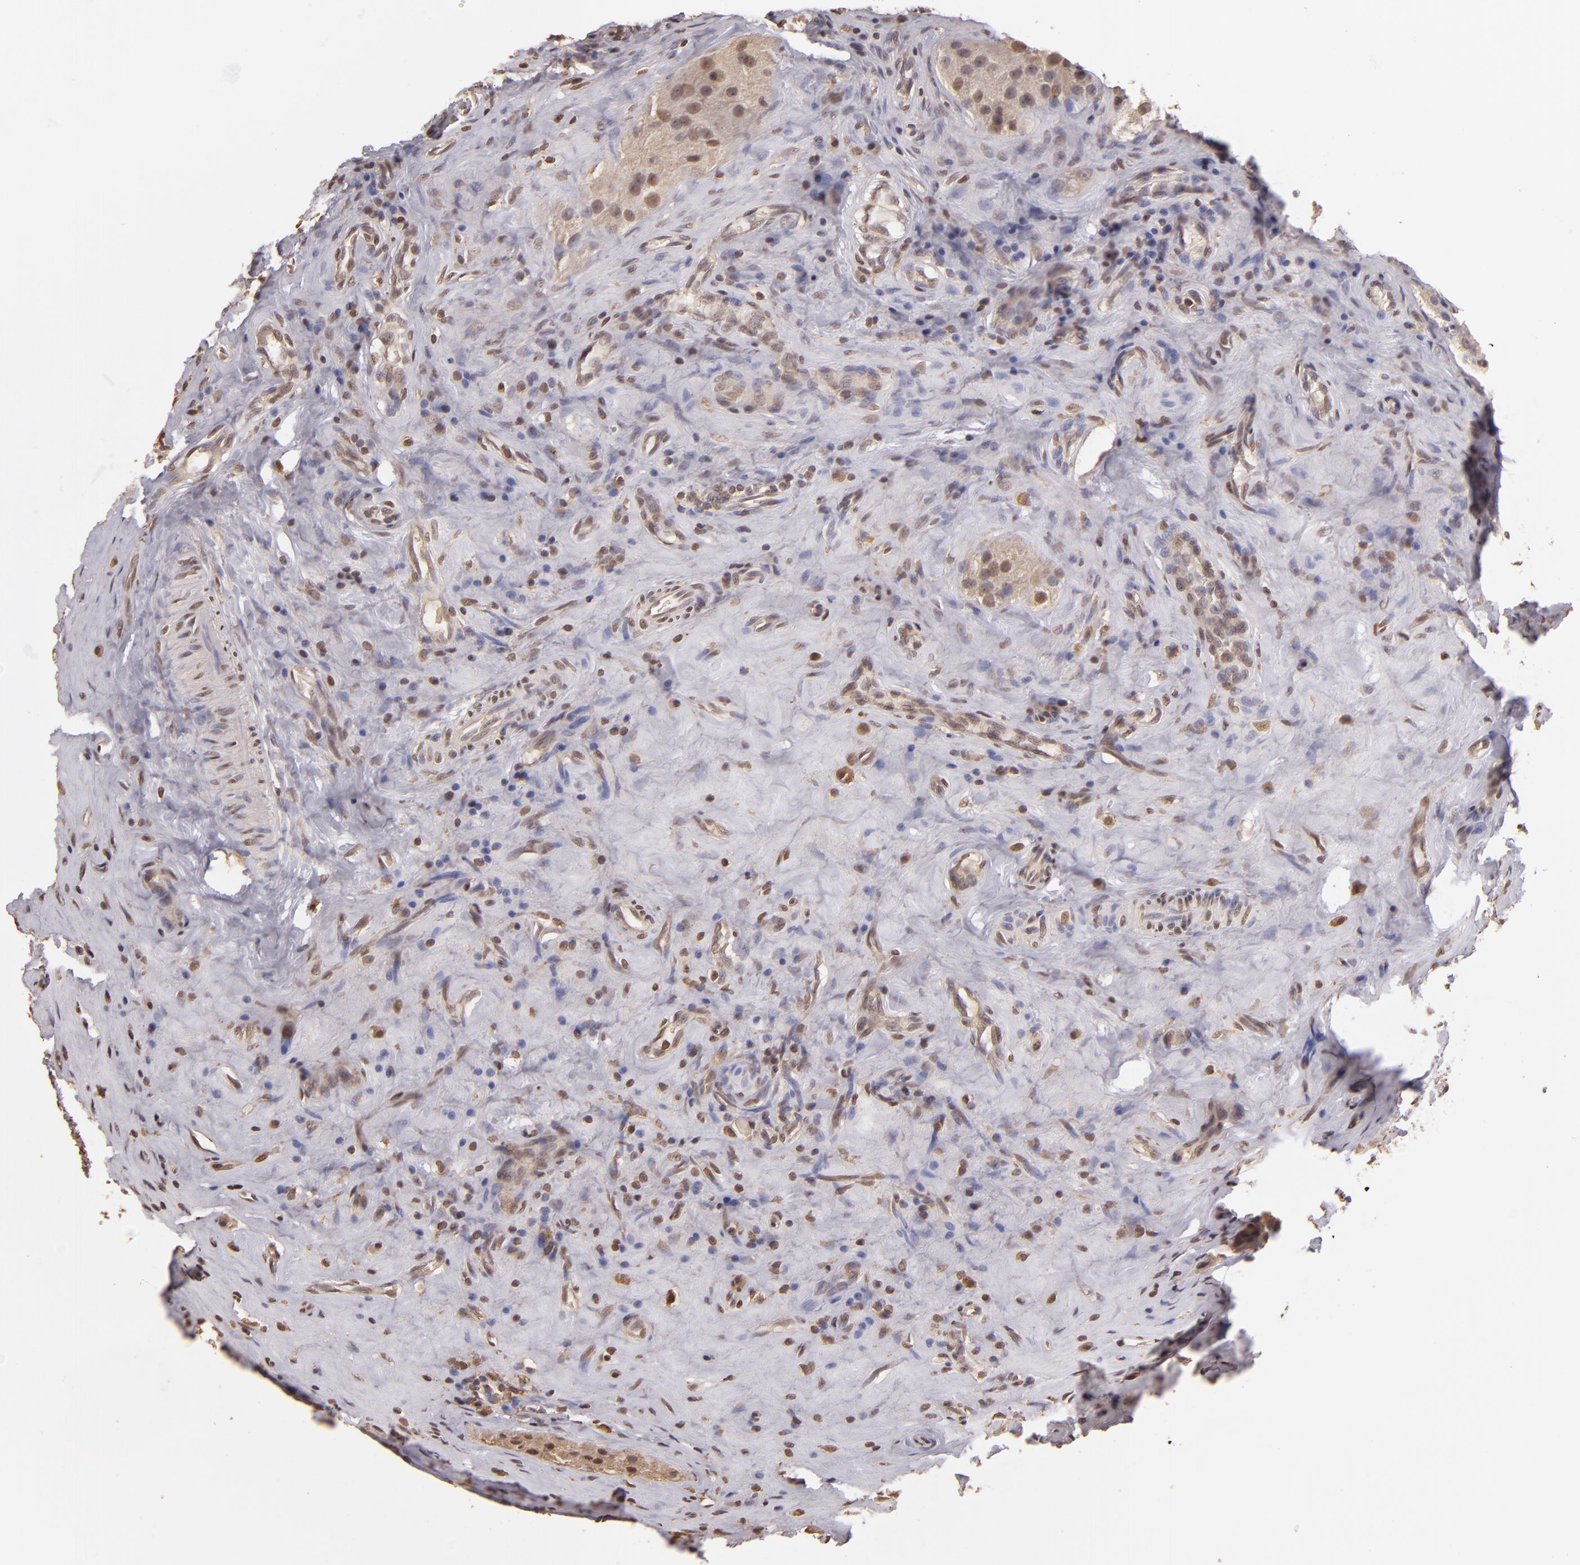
{"staining": {"intensity": "weak", "quantity": ">75%", "location": "cytoplasmic/membranous"}, "tissue": "testis cancer", "cell_type": "Tumor cells", "image_type": "cancer", "snomed": [{"axis": "morphology", "description": "Seminoma, NOS"}, {"axis": "topography", "description": "Testis"}], "caption": "Weak cytoplasmic/membranous protein staining is appreciated in about >75% of tumor cells in seminoma (testis).", "gene": "ARPC2", "patient": {"sex": "male", "age": 34}}